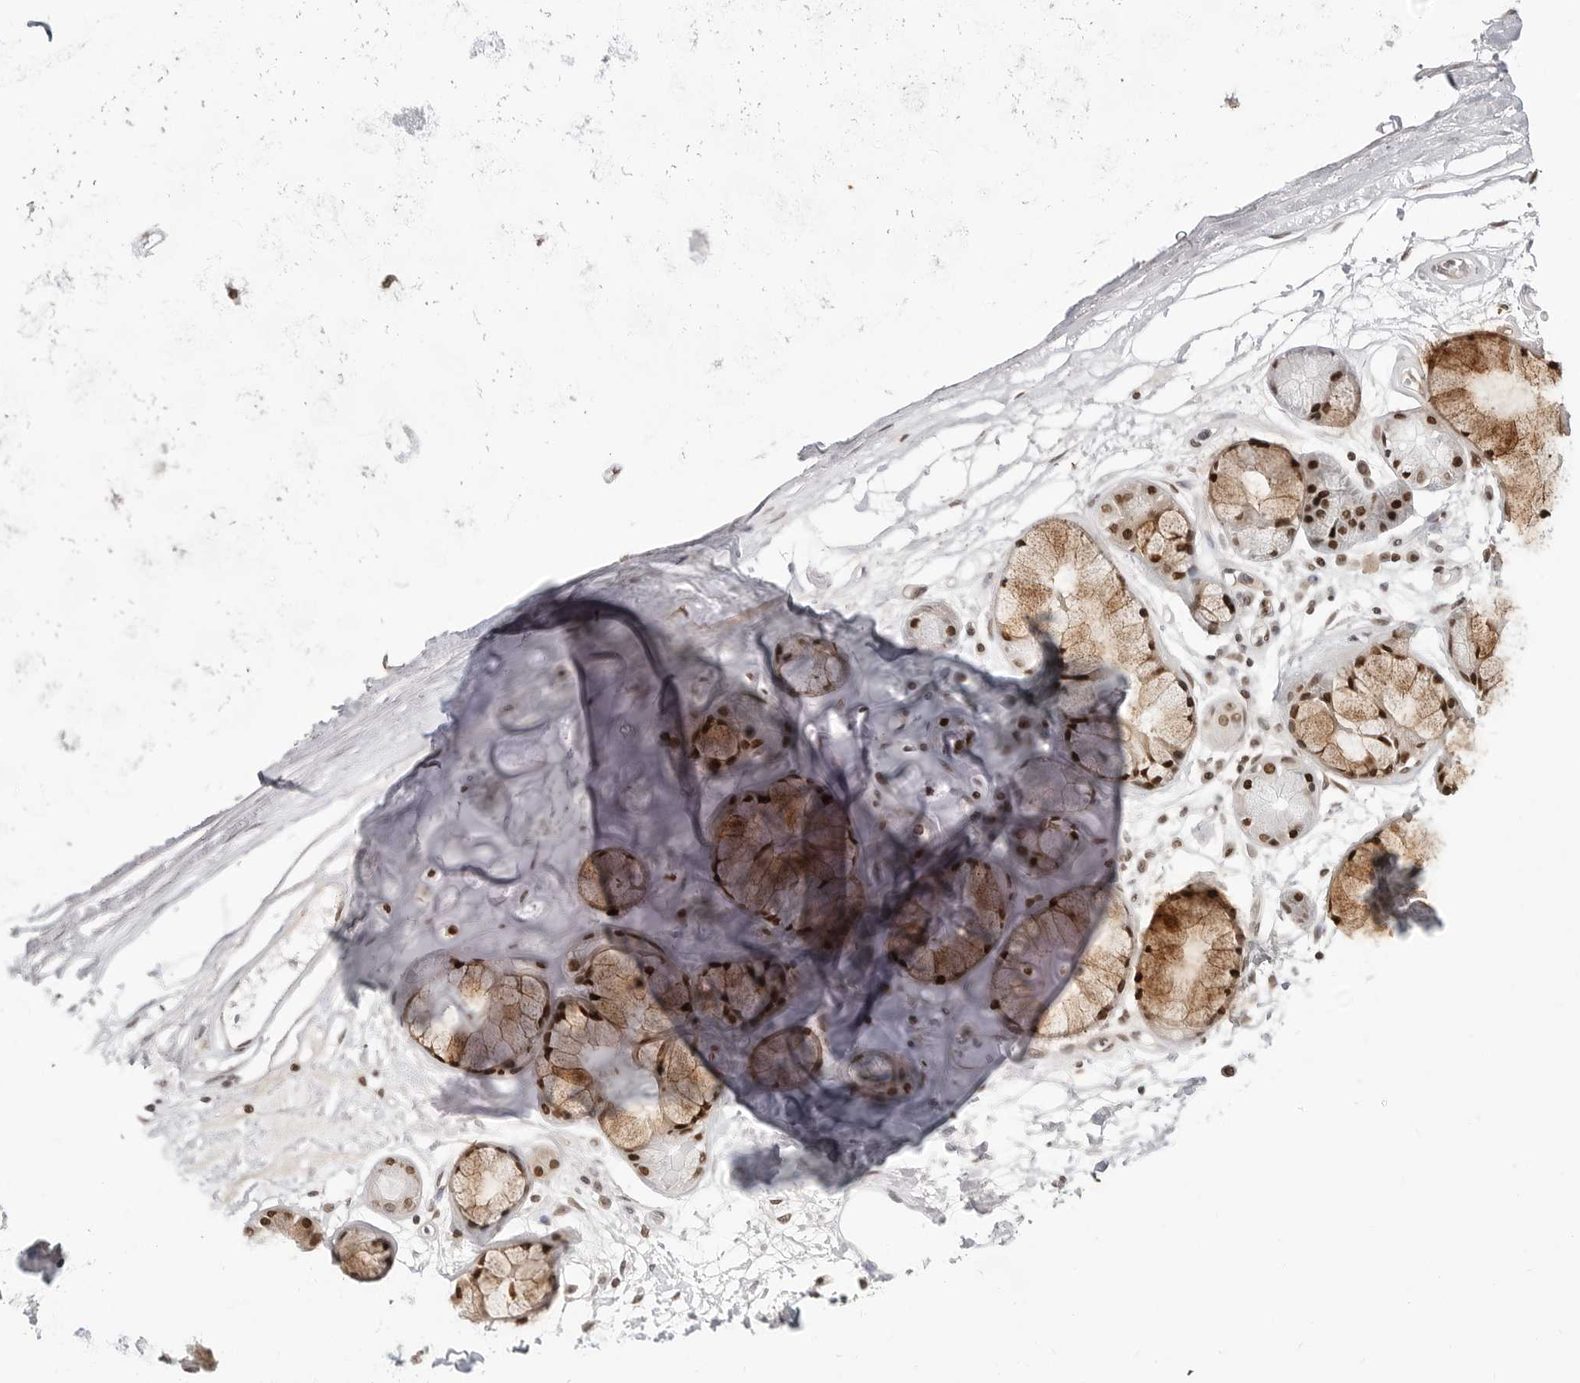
{"staining": {"intensity": "weak", "quantity": "<25%", "location": "nuclear"}, "tissue": "adipose tissue", "cell_type": "Adipocytes", "image_type": "normal", "snomed": [{"axis": "morphology", "description": "Normal tissue, NOS"}, {"axis": "topography", "description": "Bronchus"}], "caption": "Human adipose tissue stained for a protein using IHC exhibits no staining in adipocytes.", "gene": "C8orf33", "patient": {"sex": "male", "age": 66}}